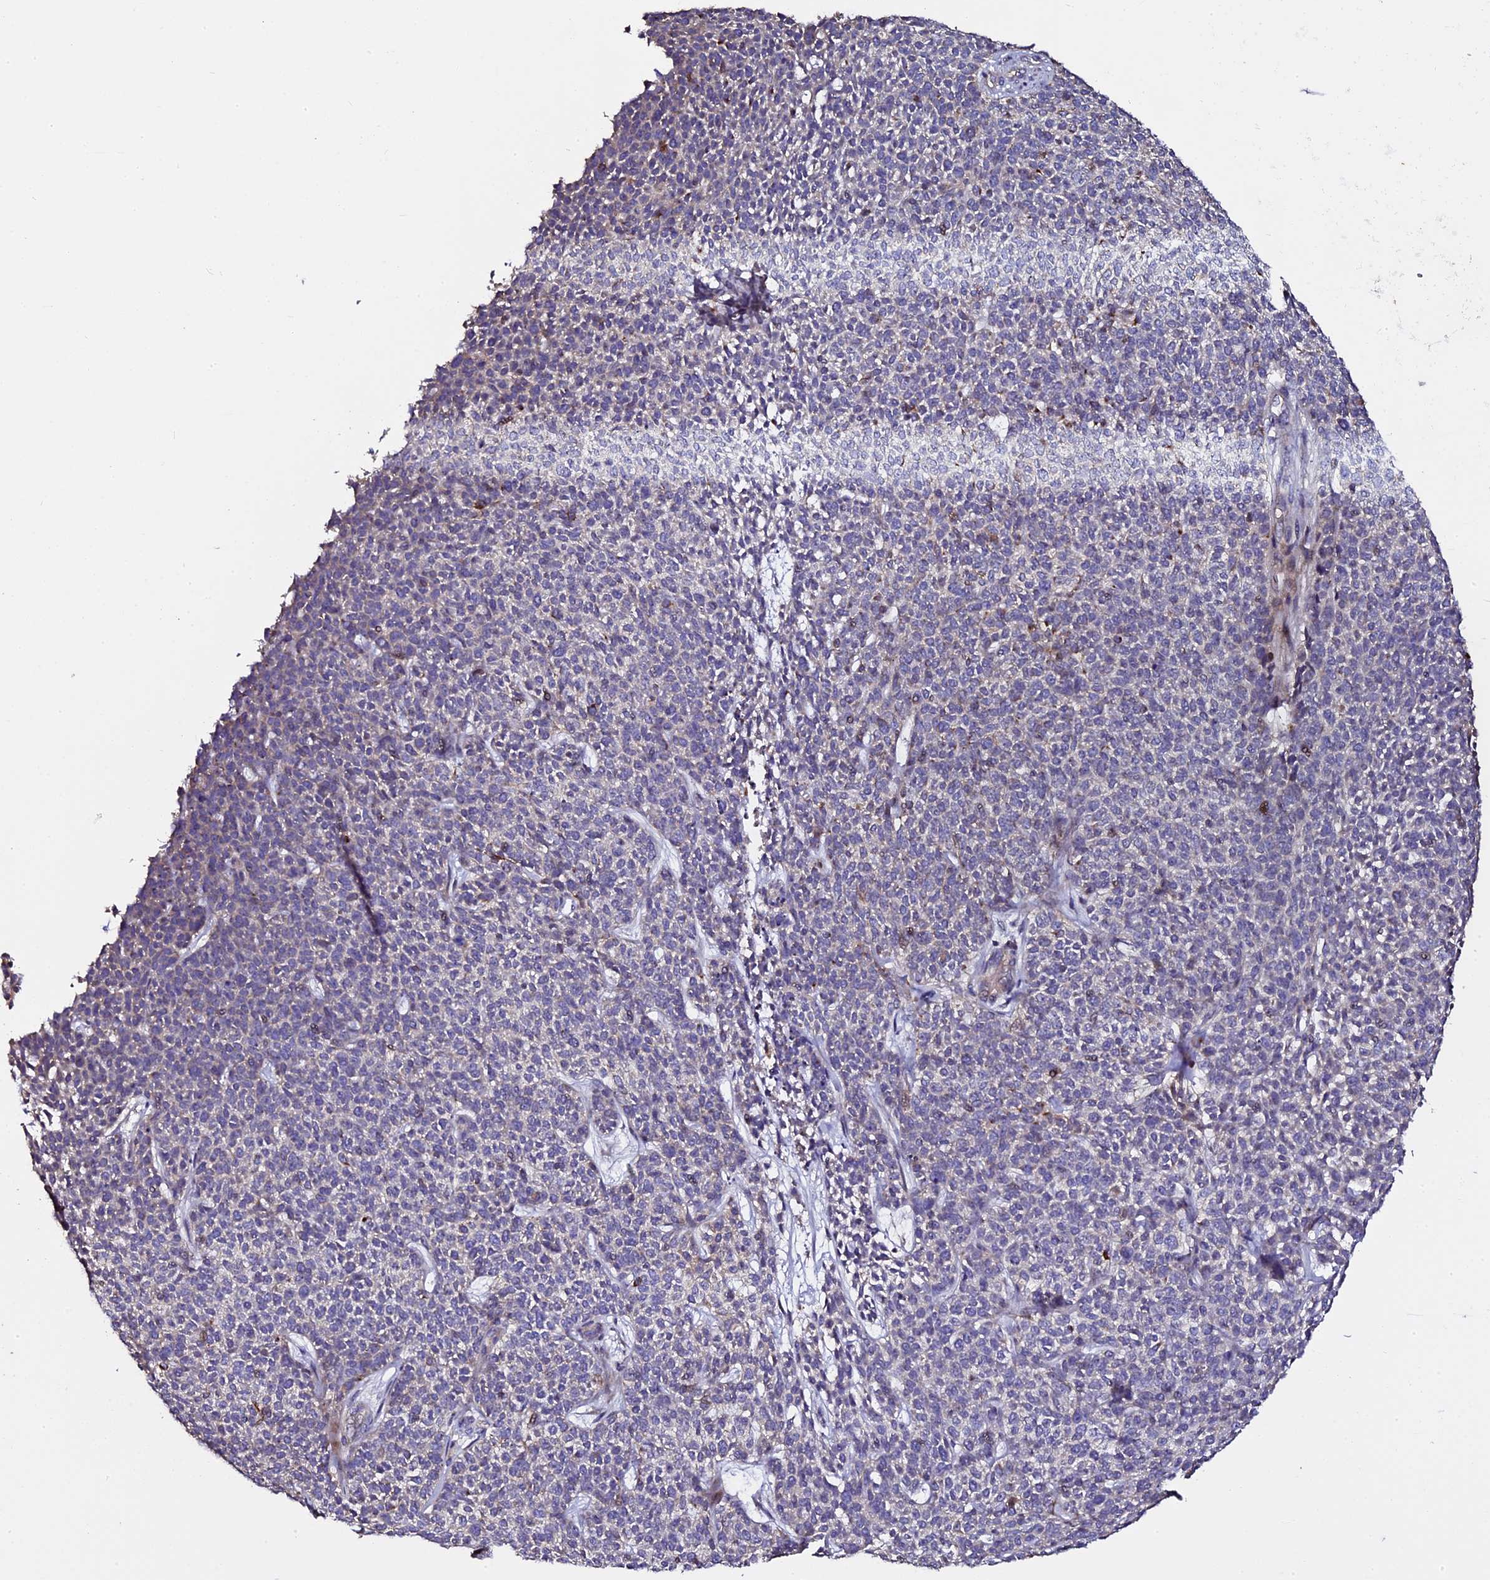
{"staining": {"intensity": "negative", "quantity": "none", "location": "none"}, "tissue": "skin cancer", "cell_type": "Tumor cells", "image_type": "cancer", "snomed": [{"axis": "morphology", "description": "Basal cell carcinoma"}, {"axis": "topography", "description": "Skin"}], "caption": "Immunohistochemistry (IHC) image of neoplastic tissue: skin basal cell carcinoma stained with DAB exhibits no significant protein staining in tumor cells. The staining is performed using DAB brown chromogen with nuclei counter-stained in using hematoxylin.", "gene": "LYG2", "patient": {"sex": "female", "age": 84}}